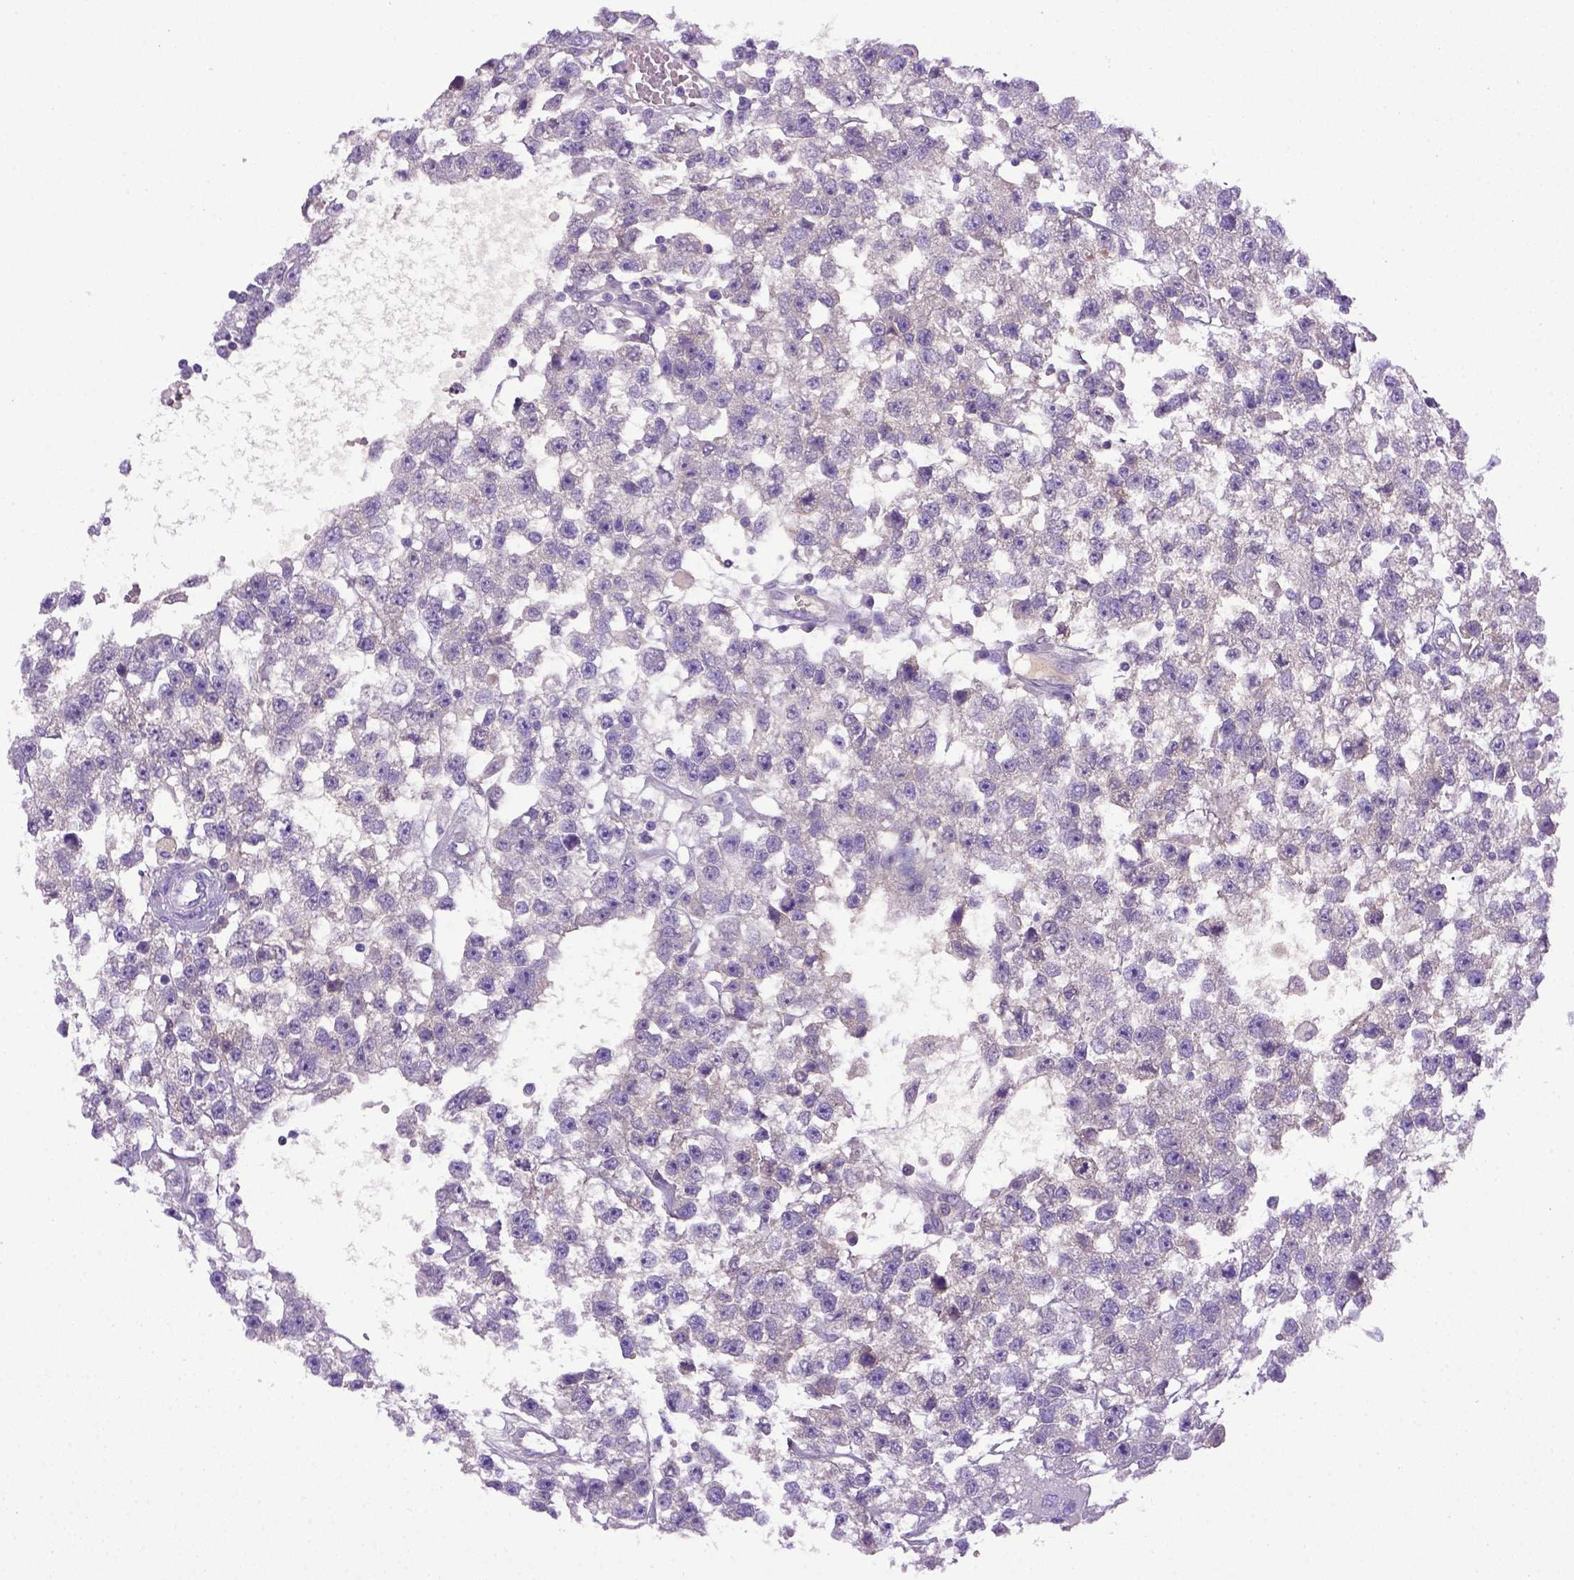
{"staining": {"intensity": "negative", "quantity": "none", "location": "none"}, "tissue": "testis cancer", "cell_type": "Tumor cells", "image_type": "cancer", "snomed": [{"axis": "morphology", "description": "Seminoma, NOS"}, {"axis": "topography", "description": "Testis"}], "caption": "Tumor cells are negative for protein expression in human testis cancer. Brightfield microscopy of IHC stained with DAB (3,3'-diaminobenzidine) (brown) and hematoxylin (blue), captured at high magnification.", "gene": "ITIH4", "patient": {"sex": "male", "age": 34}}